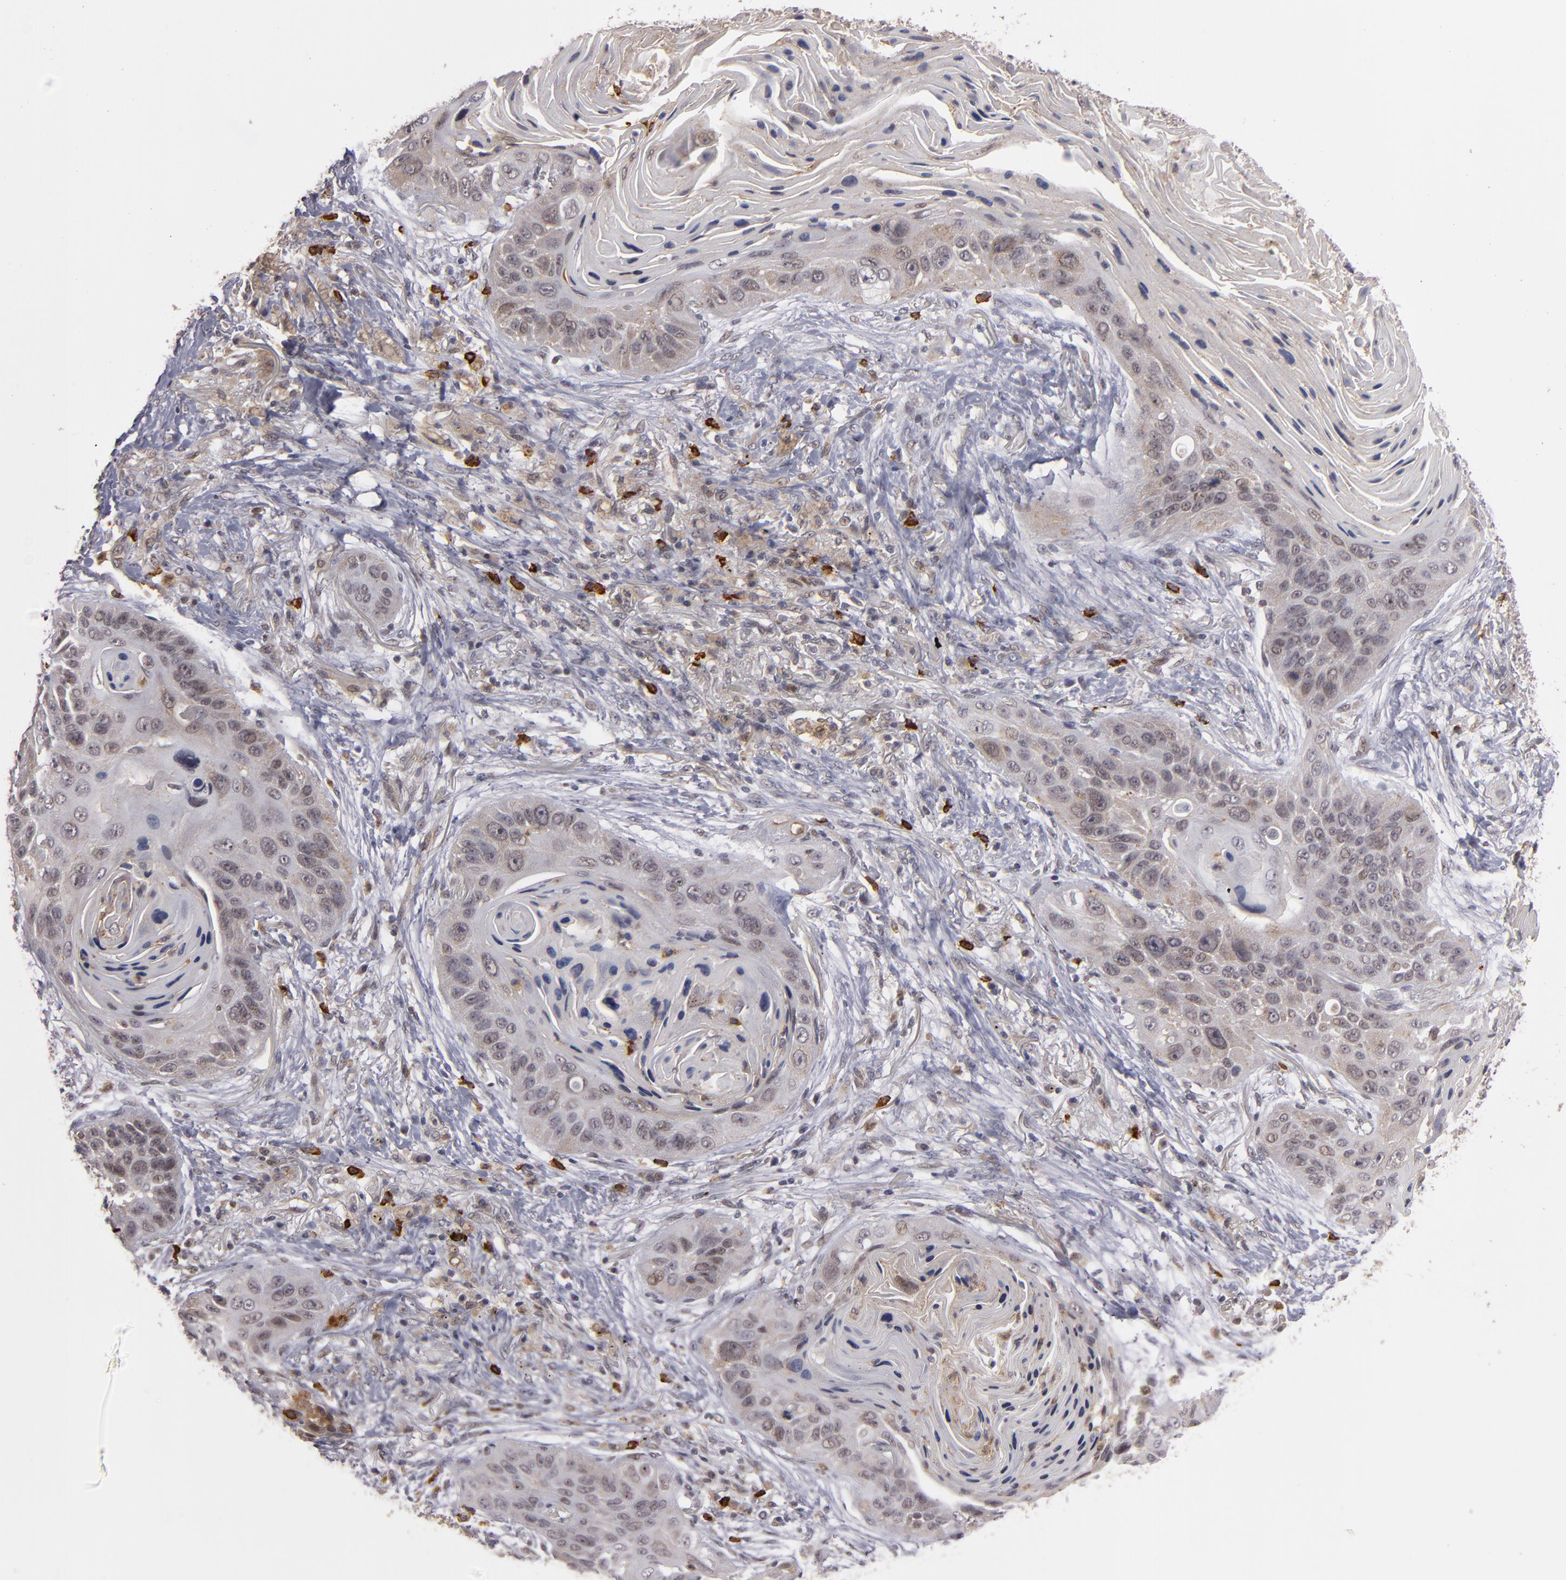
{"staining": {"intensity": "weak", "quantity": "25%-75%", "location": "cytoplasmic/membranous,nuclear"}, "tissue": "lung cancer", "cell_type": "Tumor cells", "image_type": "cancer", "snomed": [{"axis": "morphology", "description": "Squamous cell carcinoma, NOS"}, {"axis": "topography", "description": "Lung"}], "caption": "Protein expression by immunohistochemistry exhibits weak cytoplasmic/membranous and nuclear positivity in approximately 25%-75% of tumor cells in lung squamous cell carcinoma. The protein is shown in brown color, while the nuclei are stained blue.", "gene": "STX3", "patient": {"sex": "female", "age": 67}}